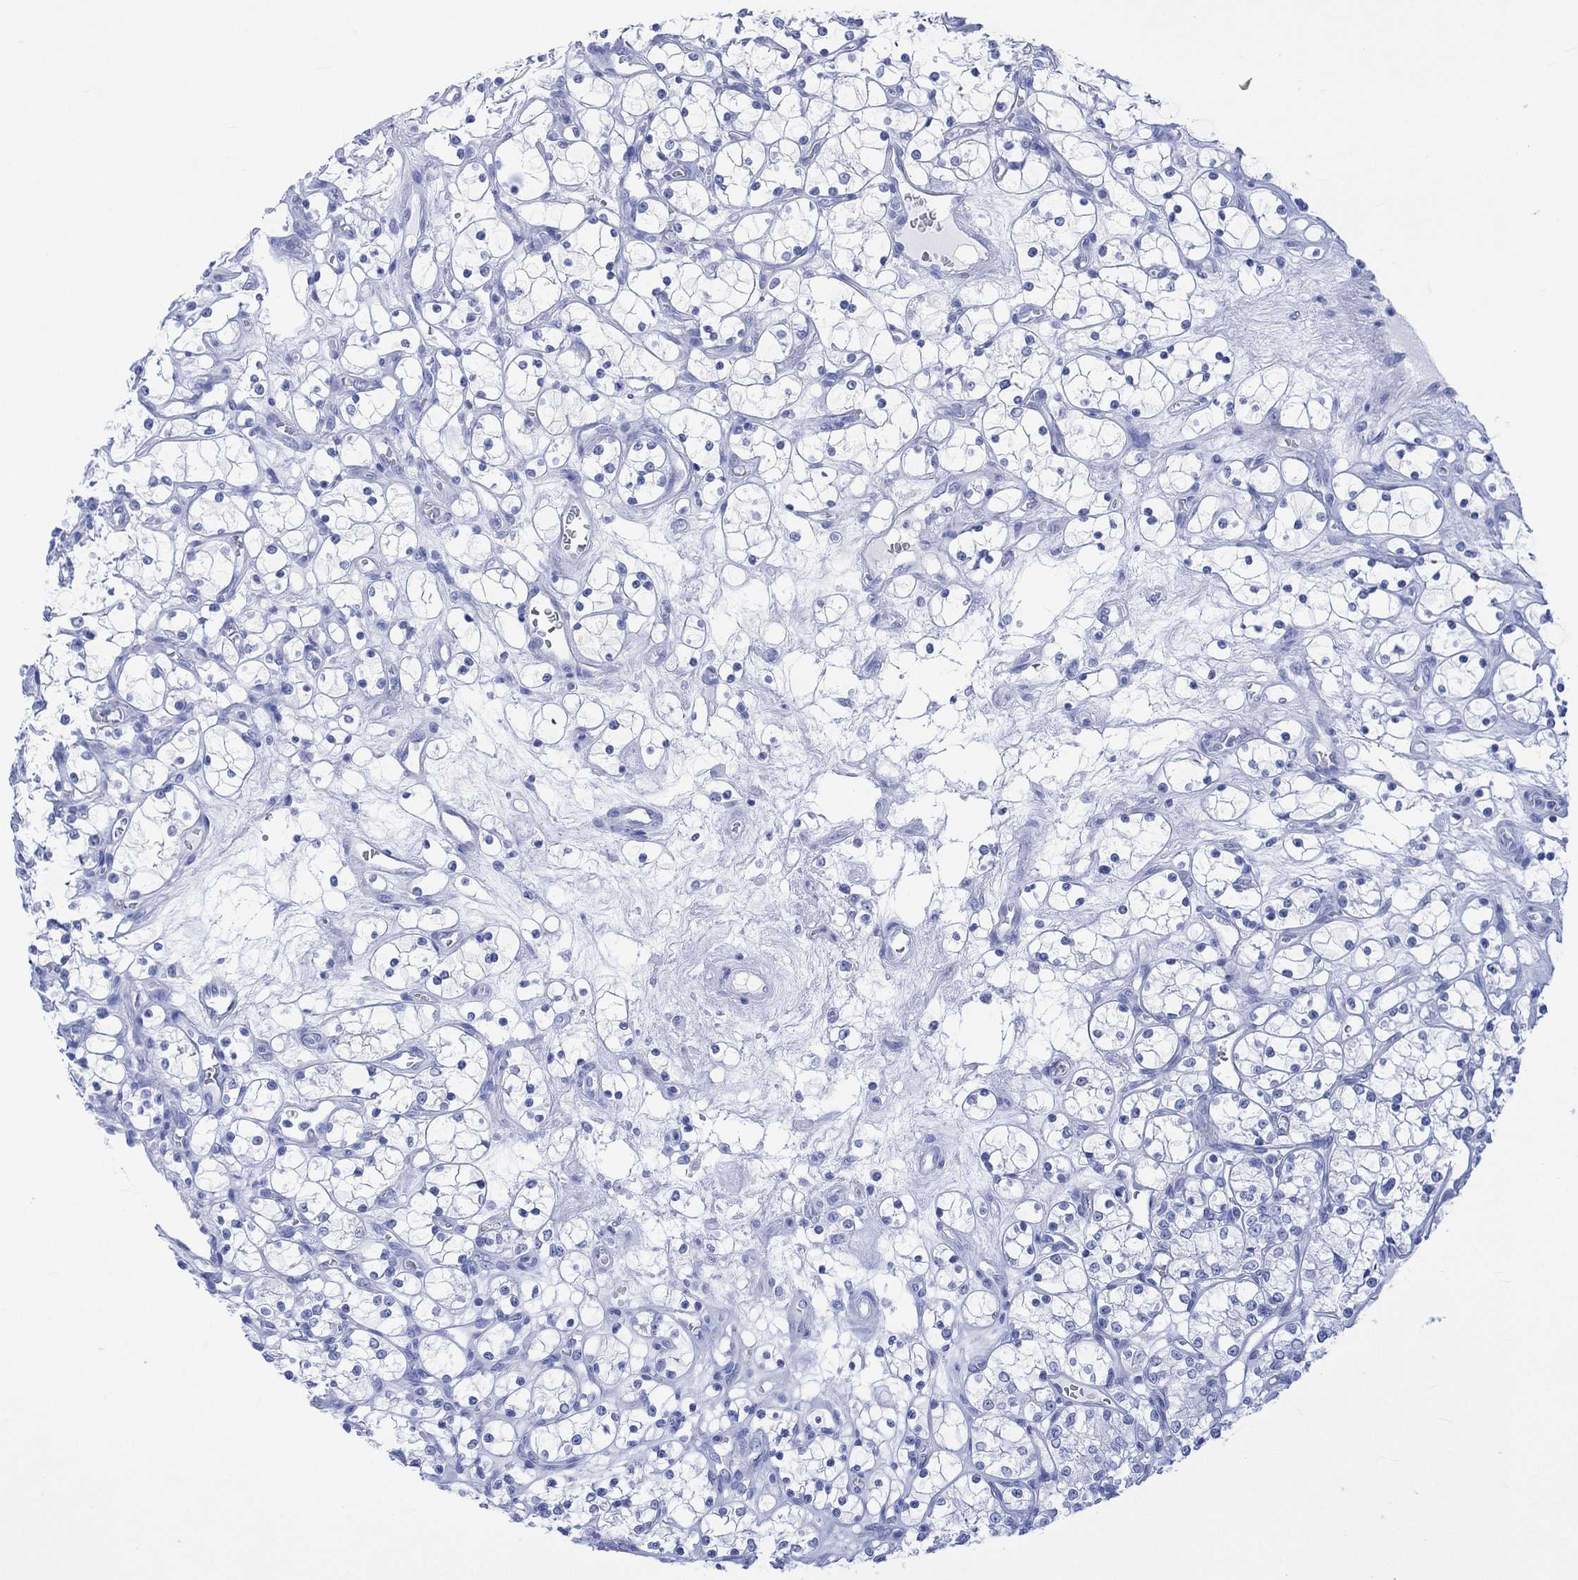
{"staining": {"intensity": "negative", "quantity": "none", "location": "none"}, "tissue": "renal cancer", "cell_type": "Tumor cells", "image_type": "cancer", "snomed": [{"axis": "morphology", "description": "Adenocarcinoma, NOS"}, {"axis": "topography", "description": "Kidney"}], "caption": "The IHC photomicrograph has no significant expression in tumor cells of renal adenocarcinoma tissue.", "gene": "CELF4", "patient": {"sex": "female", "age": 69}}